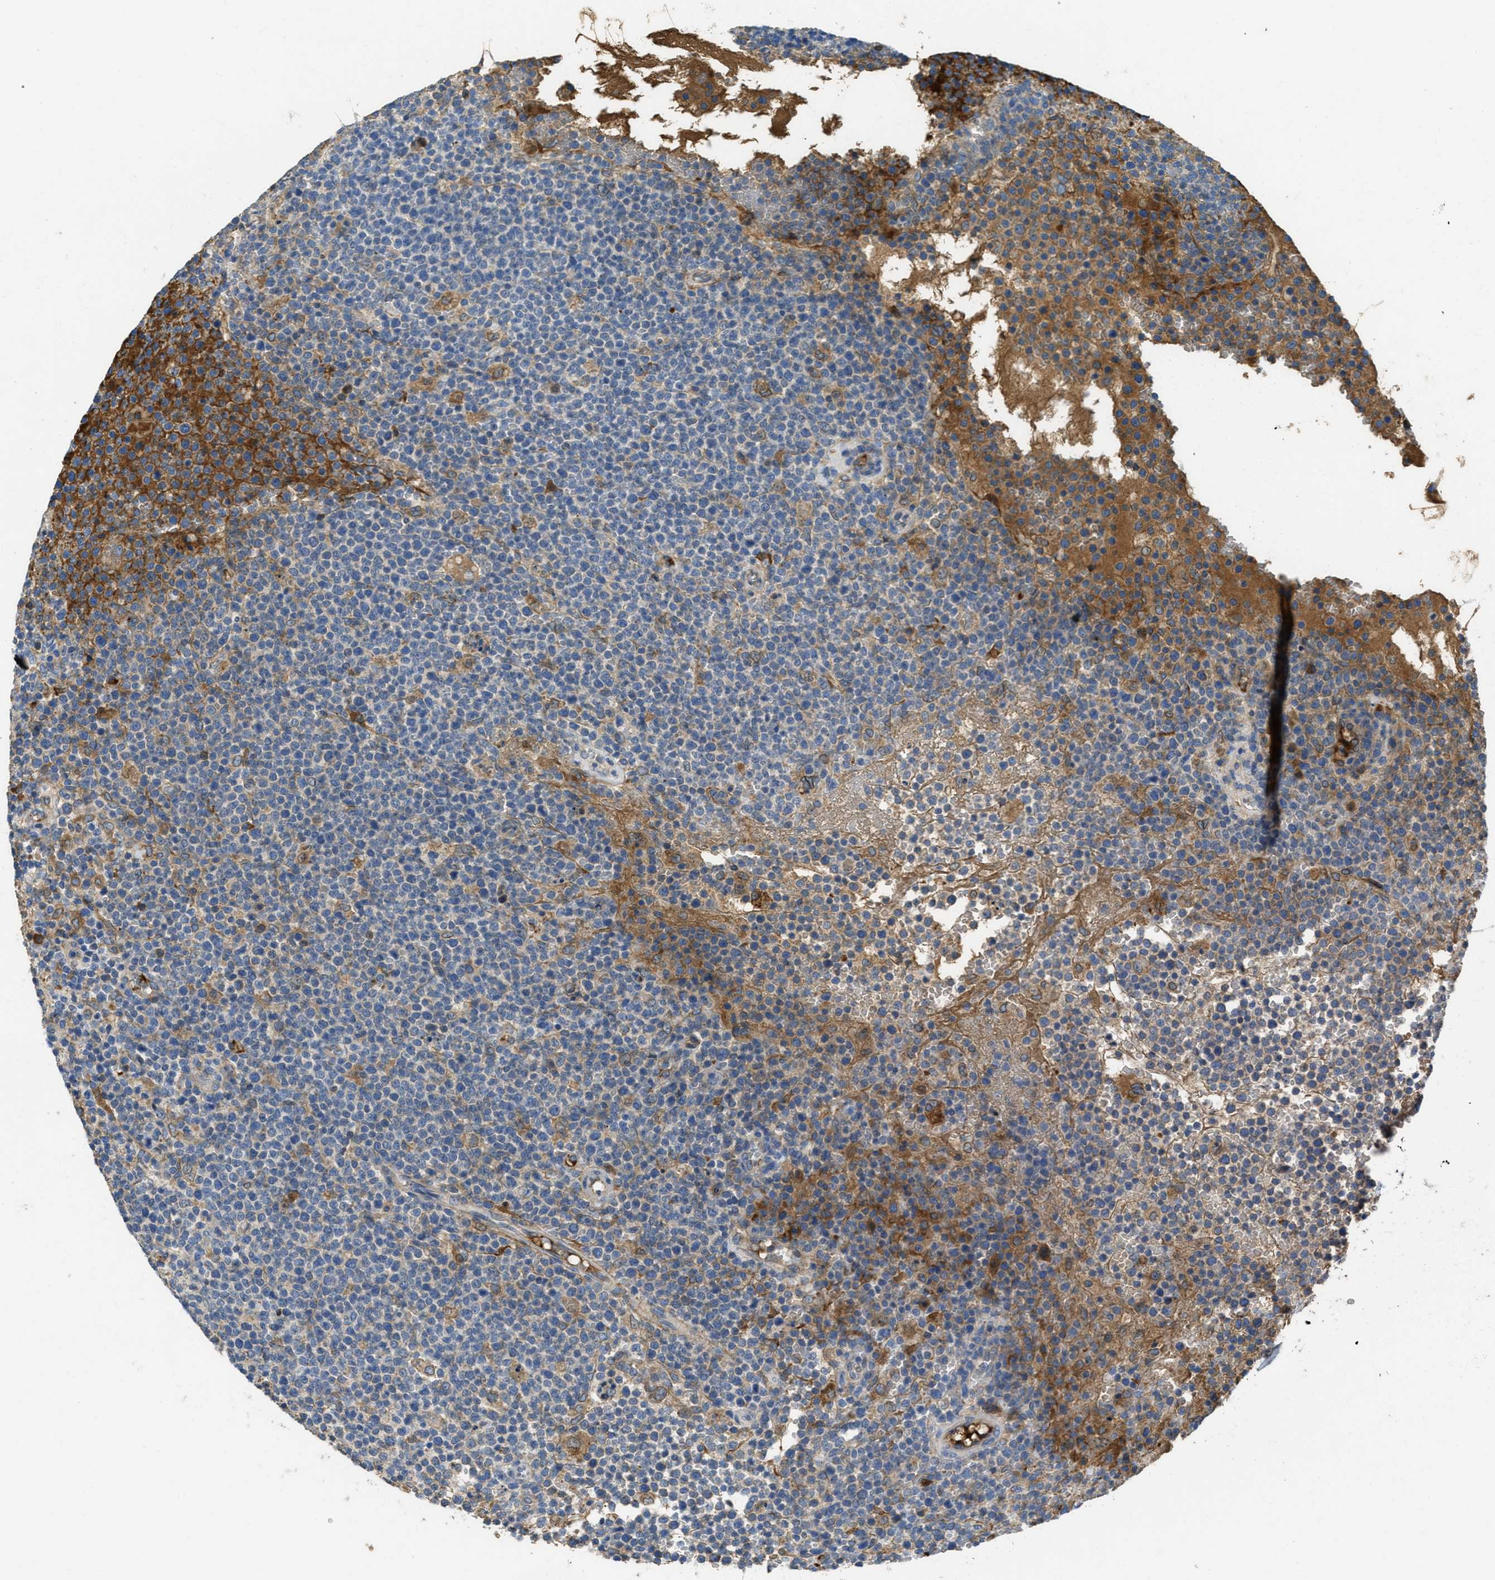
{"staining": {"intensity": "negative", "quantity": "none", "location": "none"}, "tissue": "lymphoma", "cell_type": "Tumor cells", "image_type": "cancer", "snomed": [{"axis": "morphology", "description": "Malignant lymphoma, non-Hodgkin's type, High grade"}, {"axis": "topography", "description": "Lymph node"}], "caption": "An IHC image of lymphoma is shown. There is no staining in tumor cells of lymphoma. (Immunohistochemistry (ihc), brightfield microscopy, high magnification).", "gene": "MPDU1", "patient": {"sex": "male", "age": 61}}